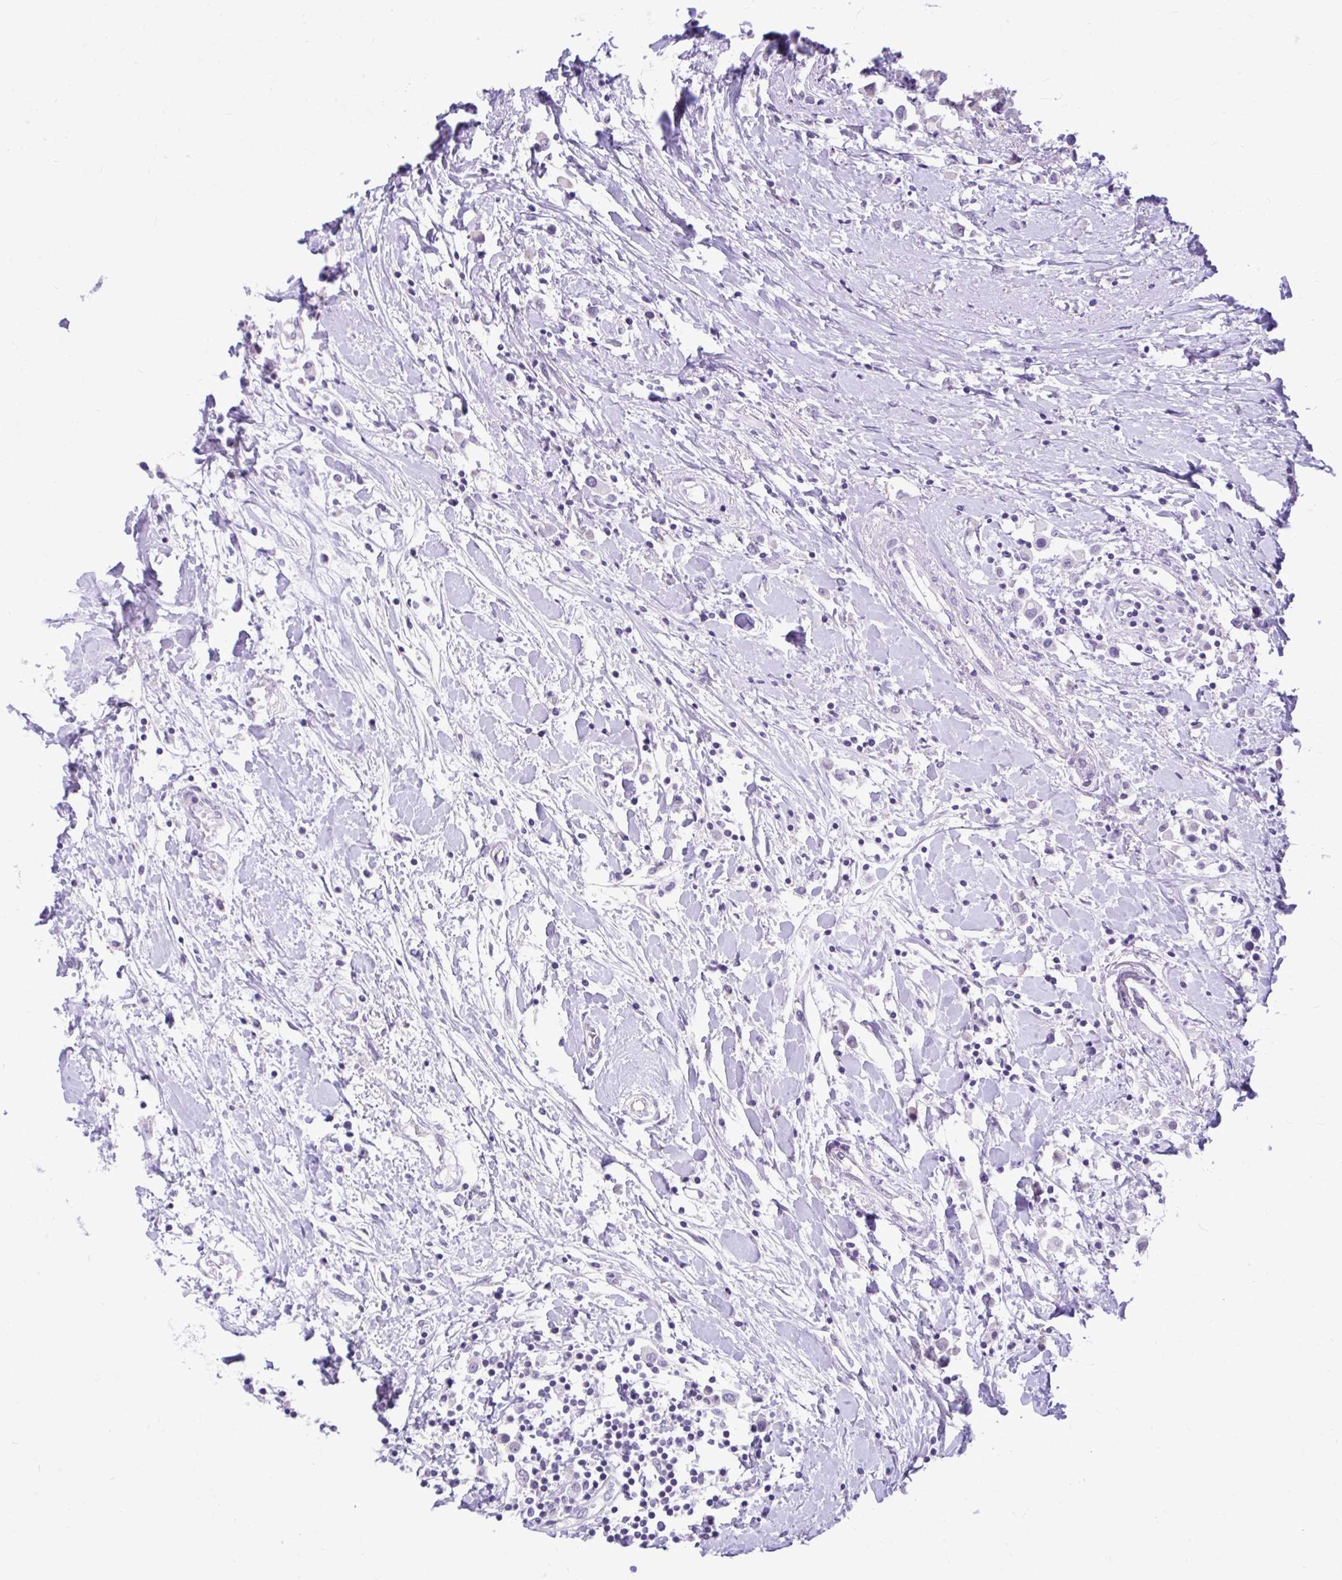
{"staining": {"intensity": "negative", "quantity": "none", "location": "none"}, "tissue": "breast cancer", "cell_type": "Tumor cells", "image_type": "cancer", "snomed": [{"axis": "morphology", "description": "Duct carcinoma"}, {"axis": "topography", "description": "Breast"}], "caption": "IHC photomicrograph of neoplastic tissue: human breast cancer stained with DAB (3,3'-diaminobenzidine) exhibits no significant protein positivity in tumor cells.", "gene": "FAM153A", "patient": {"sex": "female", "age": 61}}